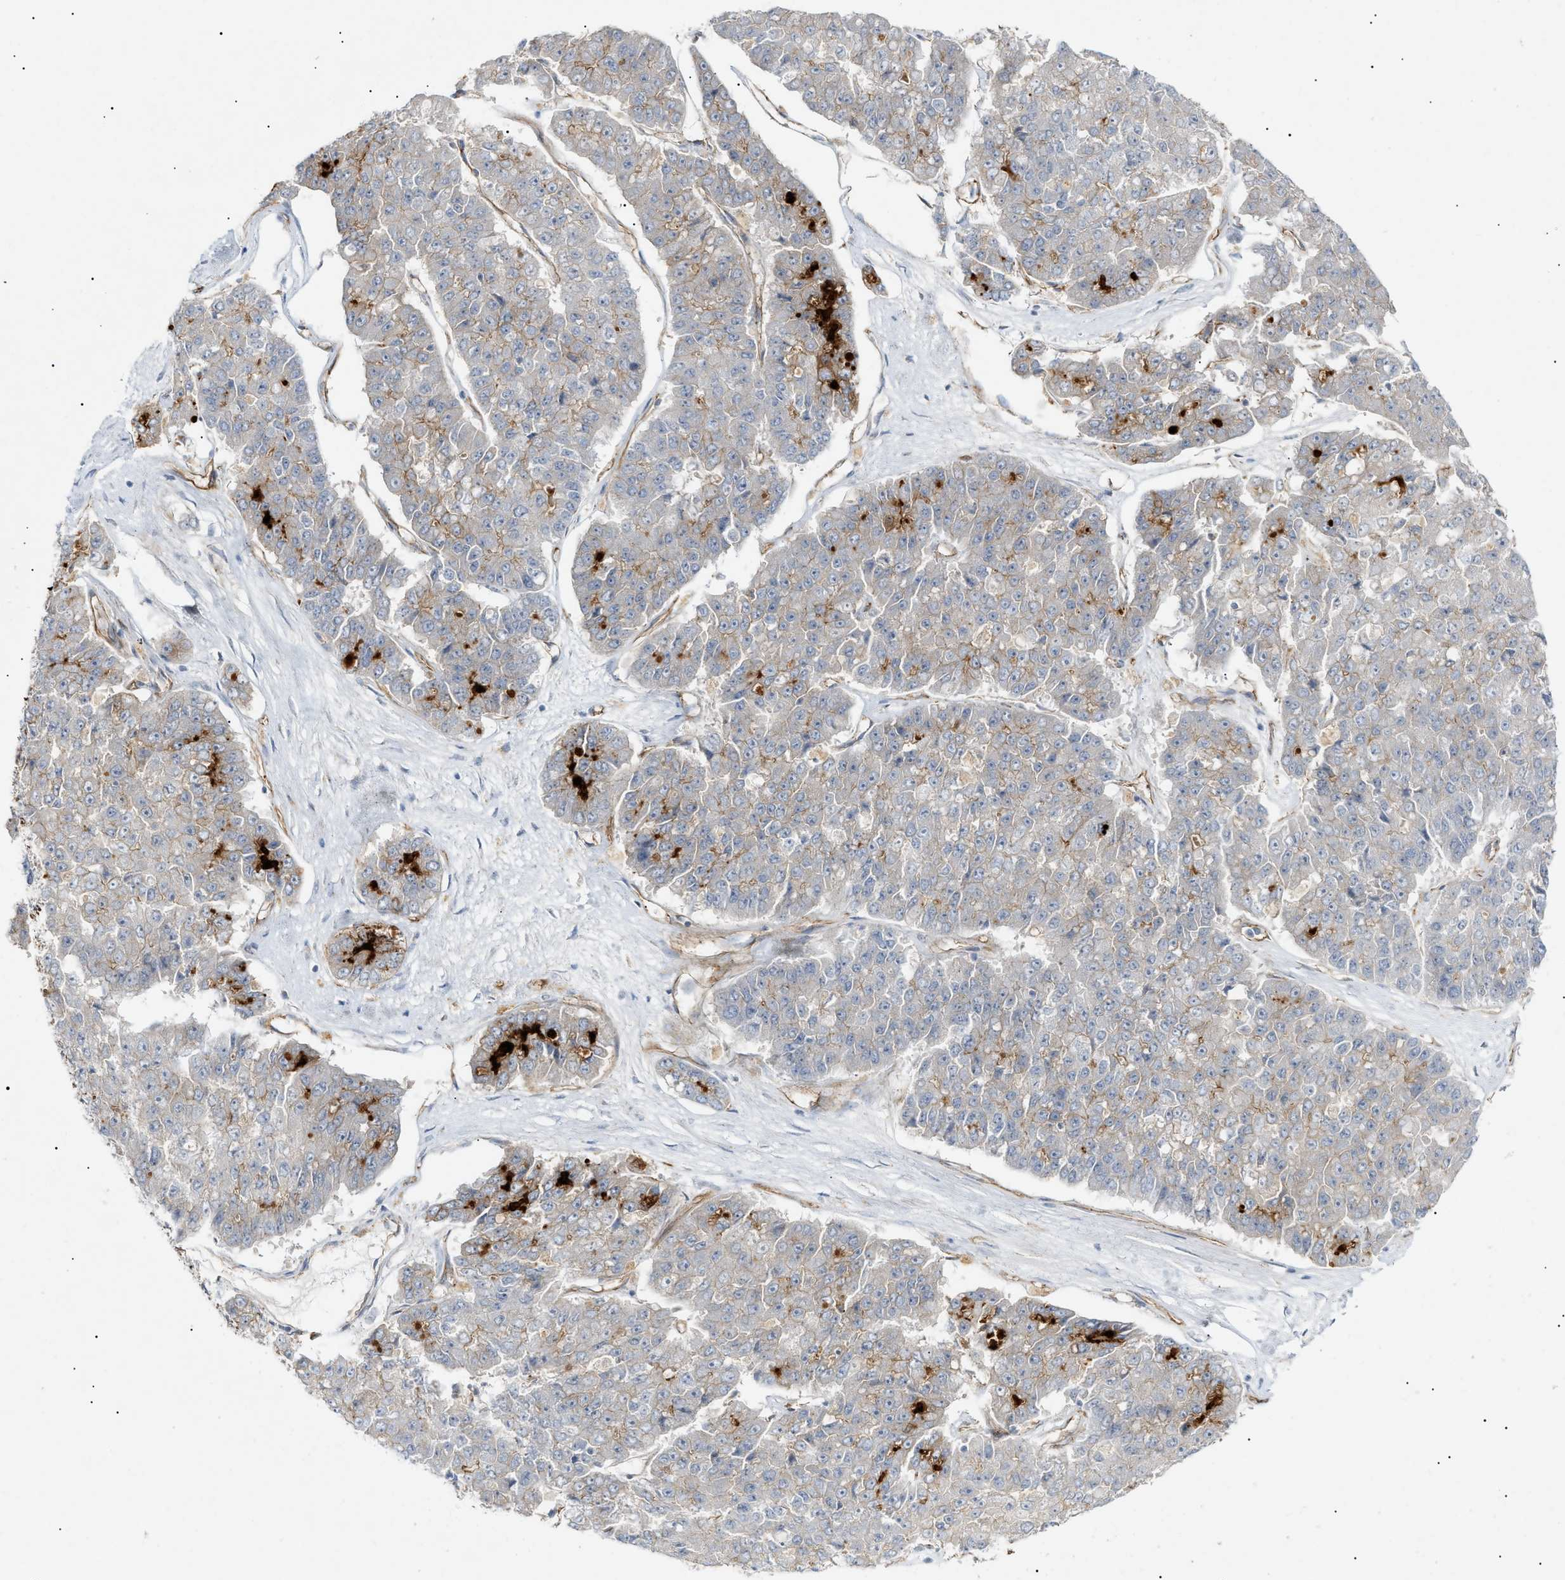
{"staining": {"intensity": "weak", "quantity": "<25%", "location": "cytoplasmic/membranous"}, "tissue": "pancreatic cancer", "cell_type": "Tumor cells", "image_type": "cancer", "snomed": [{"axis": "morphology", "description": "Adenocarcinoma, NOS"}, {"axis": "topography", "description": "Pancreas"}], "caption": "DAB immunohistochemical staining of human adenocarcinoma (pancreatic) exhibits no significant positivity in tumor cells.", "gene": "ZFHX2", "patient": {"sex": "male", "age": 50}}